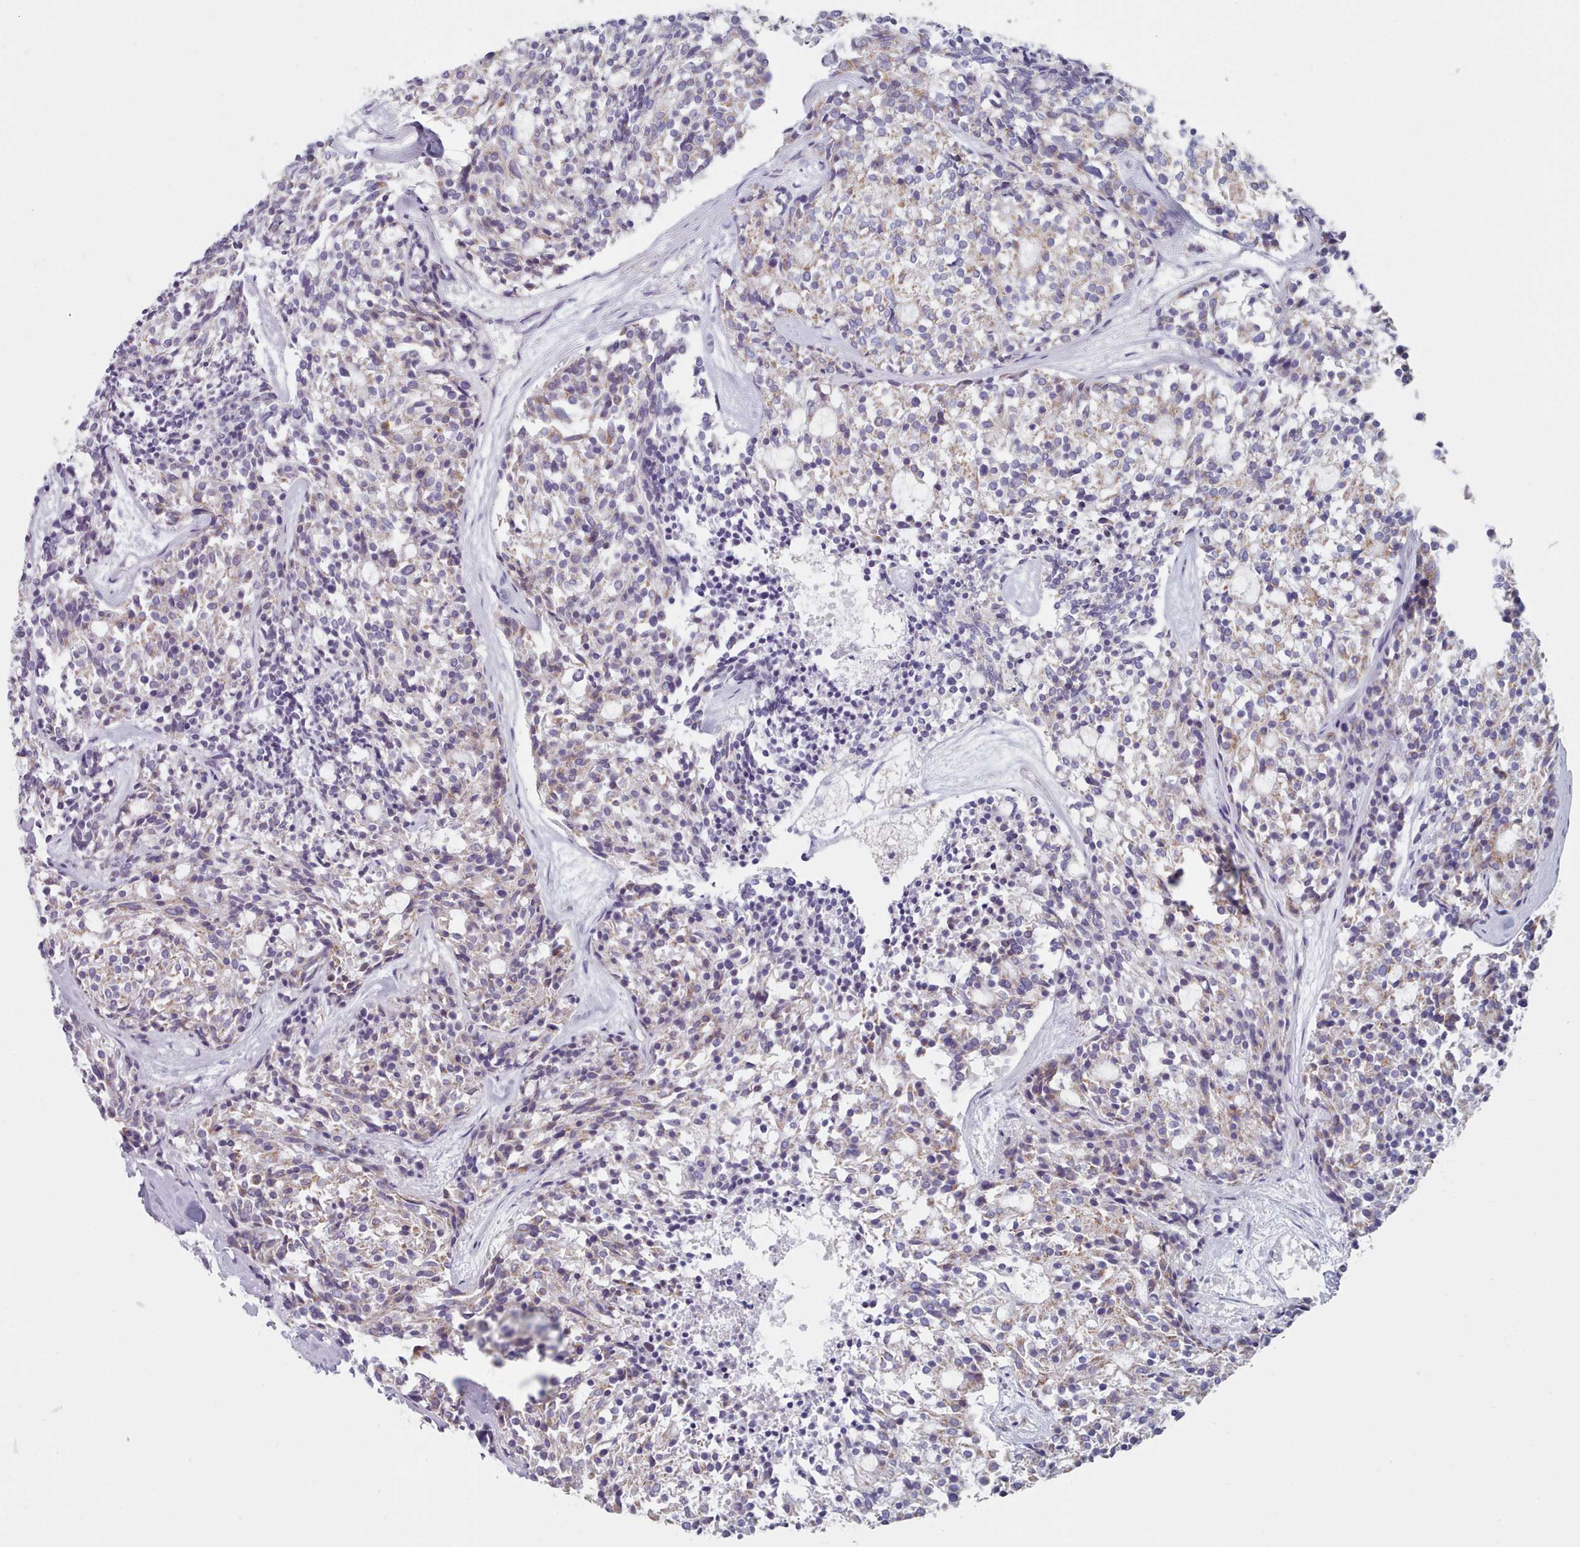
{"staining": {"intensity": "weak", "quantity": "<25%", "location": "cytoplasmic/membranous"}, "tissue": "carcinoid", "cell_type": "Tumor cells", "image_type": "cancer", "snomed": [{"axis": "morphology", "description": "Carcinoid, malignant, NOS"}, {"axis": "topography", "description": "Pancreas"}], "caption": "Human malignant carcinoid stained for a protein using immunohistochemistry displays no positivity in tumor cells.", "gene": "HAO1", "patient": {"sex": "female", "age": 54}}